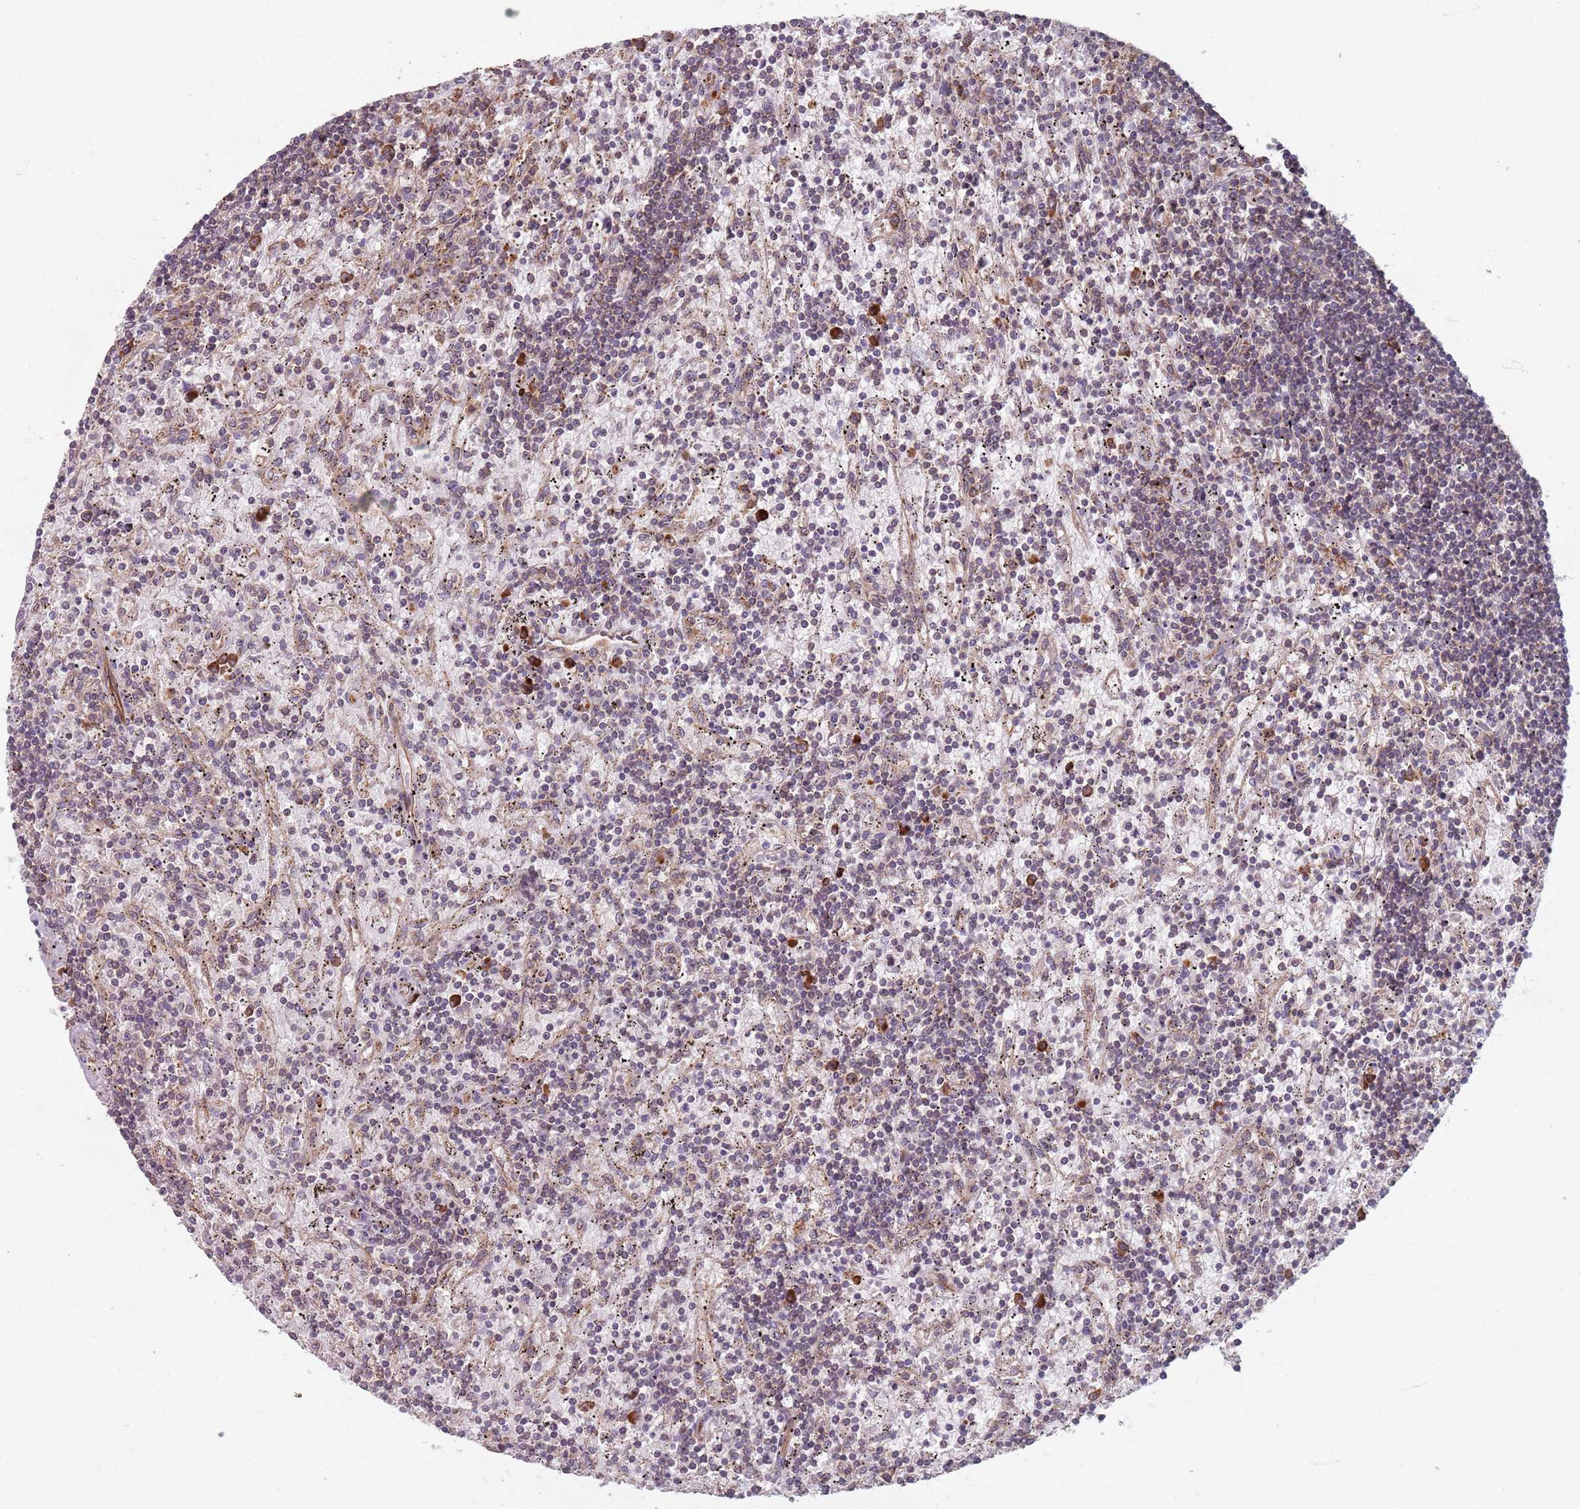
{"staining": {"intensity": "negative", "quantity": "none", "location": "none"}, "tissue": "lymphoma", "cell_type": "Tumor cells", "image_type": "cancer", "snomed": [{"axis": "morphology", "description": "Malignant lymphoma, non-Hodgkin's type, Low grade"}, {"axis": "topography", "description": "Spleen"}], "caption": "A high-resolution histopathology image shows immunohistochemistry (IHC) staining of malignant lymphoma, non-Hodgkin's type (low-grade), which exhibits no significant staining in tumor cells.", "gene": "NOTCH3", "patient": {"sex": "male", "age": 76}}